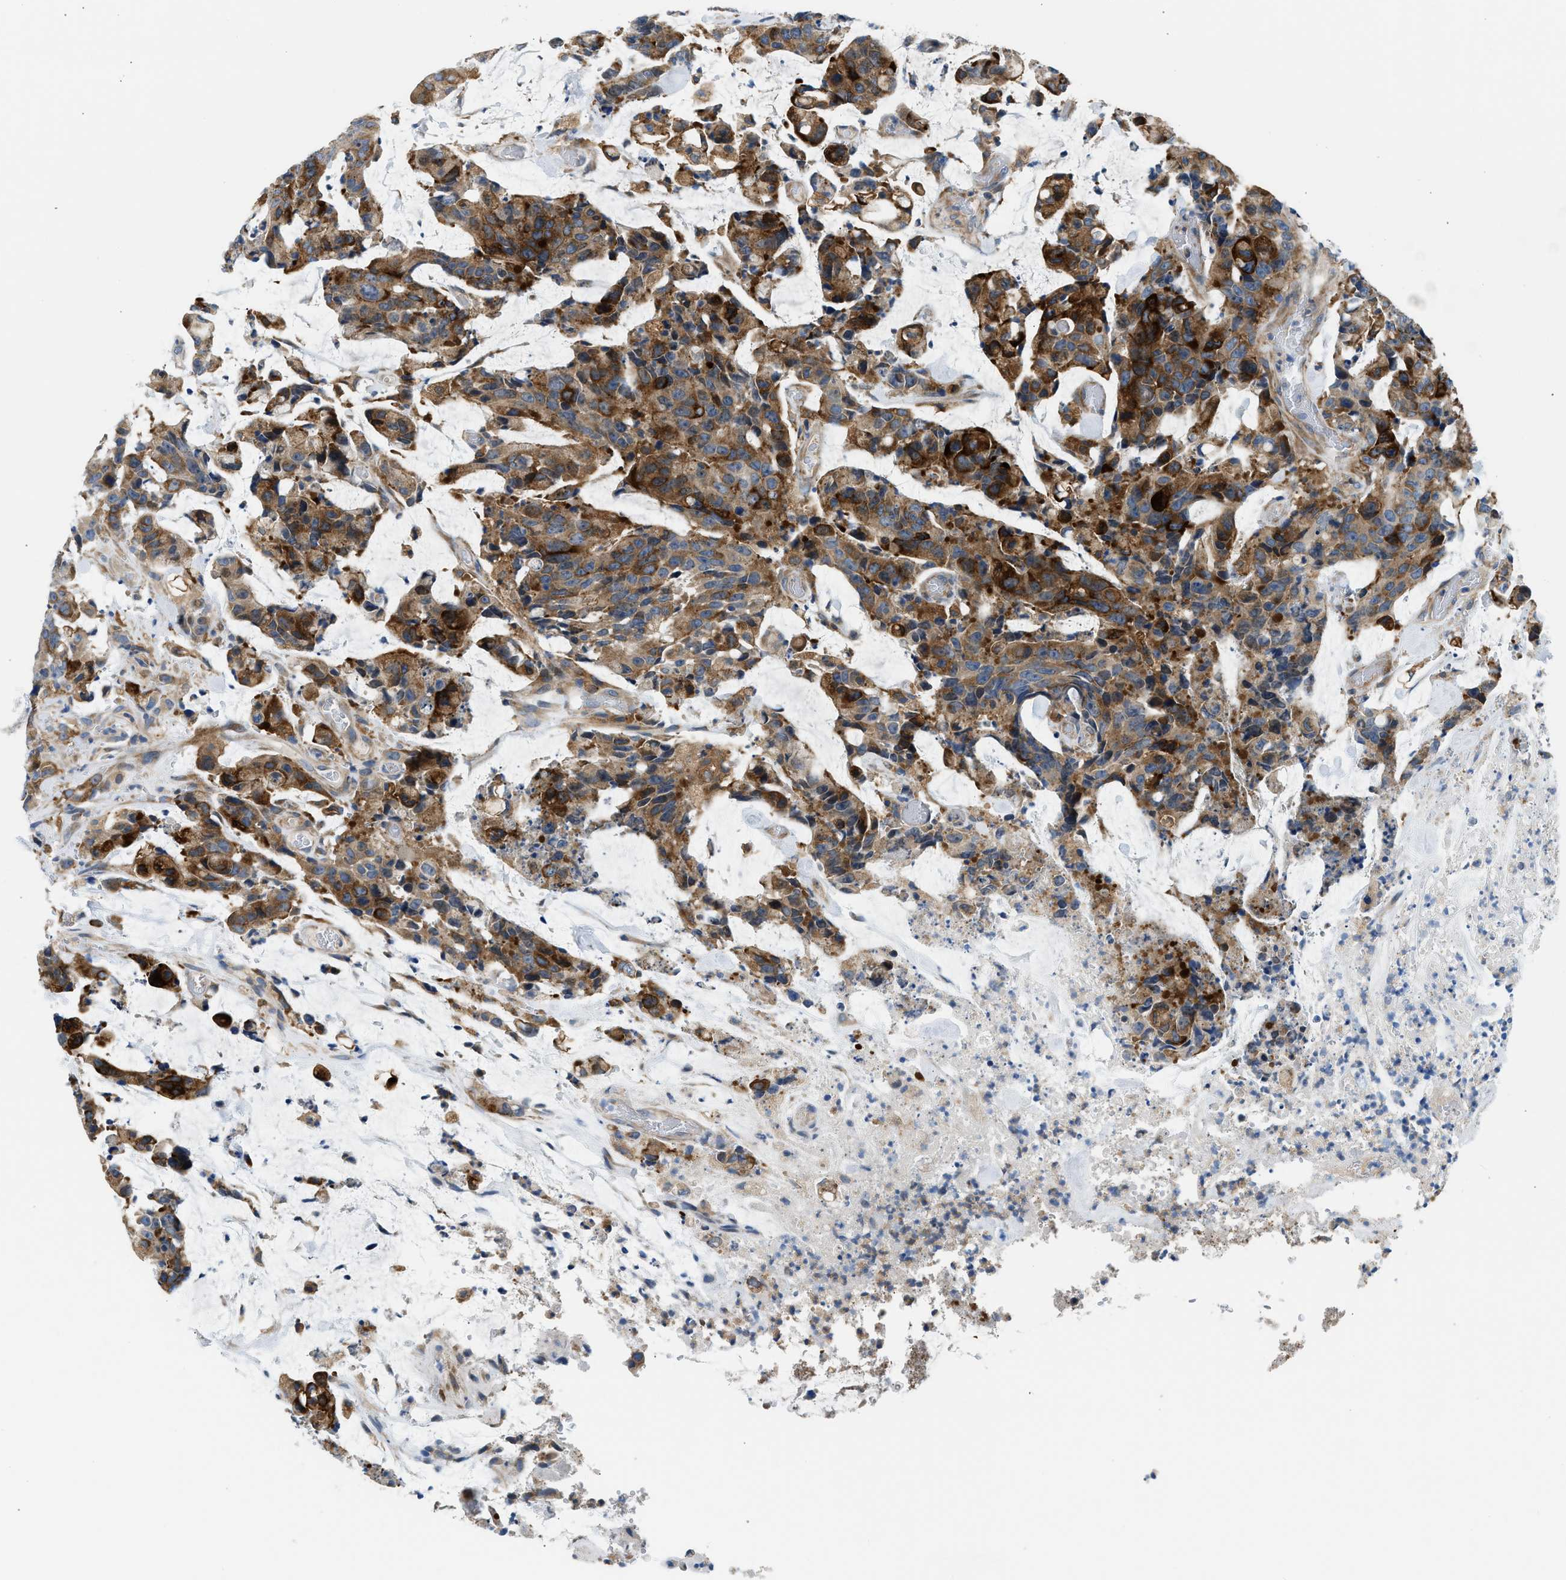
{"staining": {"intensity": "strong", "quantity": ">75%", "location": "cytoplasmic/membranous"}, "tissue": "colorectal cancer", "cell_type": "Tumor cells", "image_type": "cancer", "snomed": [{"axis": "morphology", "description": "Adenocarcinoma, NOS"}, {"axis": "topography", "description": "Colon"}], "caption": "An IHC histopathology image of tumor tissue is shown. Protein staining in brown highlights strong cytoplasmic/membranous positivity in colorectal cancer (adenocarcinoma) within tumor cells.", "gene": "LPIN2", "patient": {"sex": "female", "age": 86}}